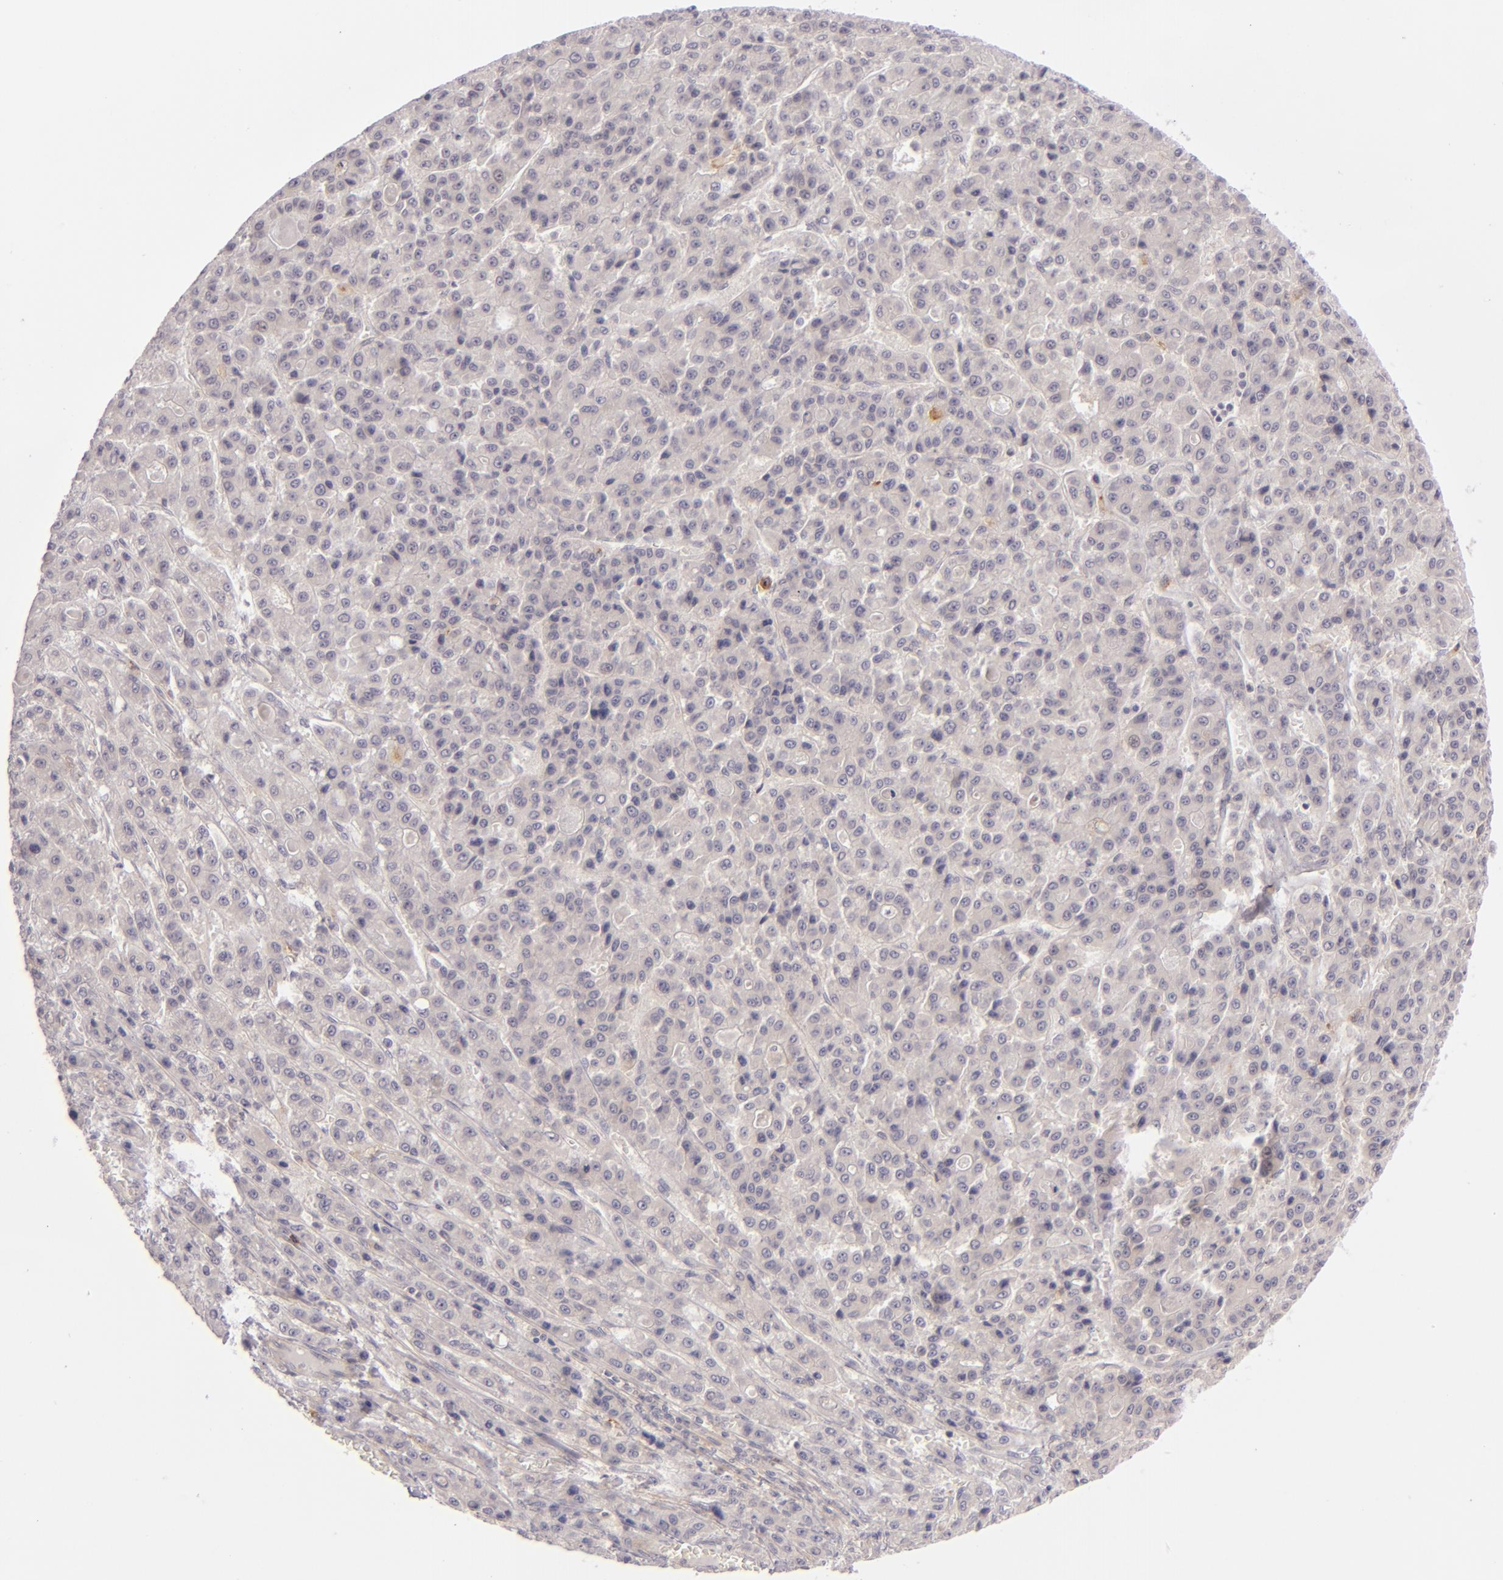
{"staining": {"intensity": "negative", "quantity": "none", "location": "none"}, "tissue": "liver cancer", "cell_type": "Tumor cells", "image_type": "cancer", "snomed": [{"axis": "morphology", "description": "Carcinoma, Hepatocellular, NOS"}, {"axis": "topography", "description": "Liver"}], "caption": "IHC micrograph of neoplastic tissue: hepatocellular carcinoma (liver) stained with DAB (3,3'-diaminobenzidine) displays no significant protein staining in tumor cells. (Stains: DAB (3,3'-diaminobenzidine) IHC with hematoxylin counter stain, Microscopy: brightfield microscopy at high magnification).", "gene": "CD83", "patient": {"sex": "male", "age": 70}}